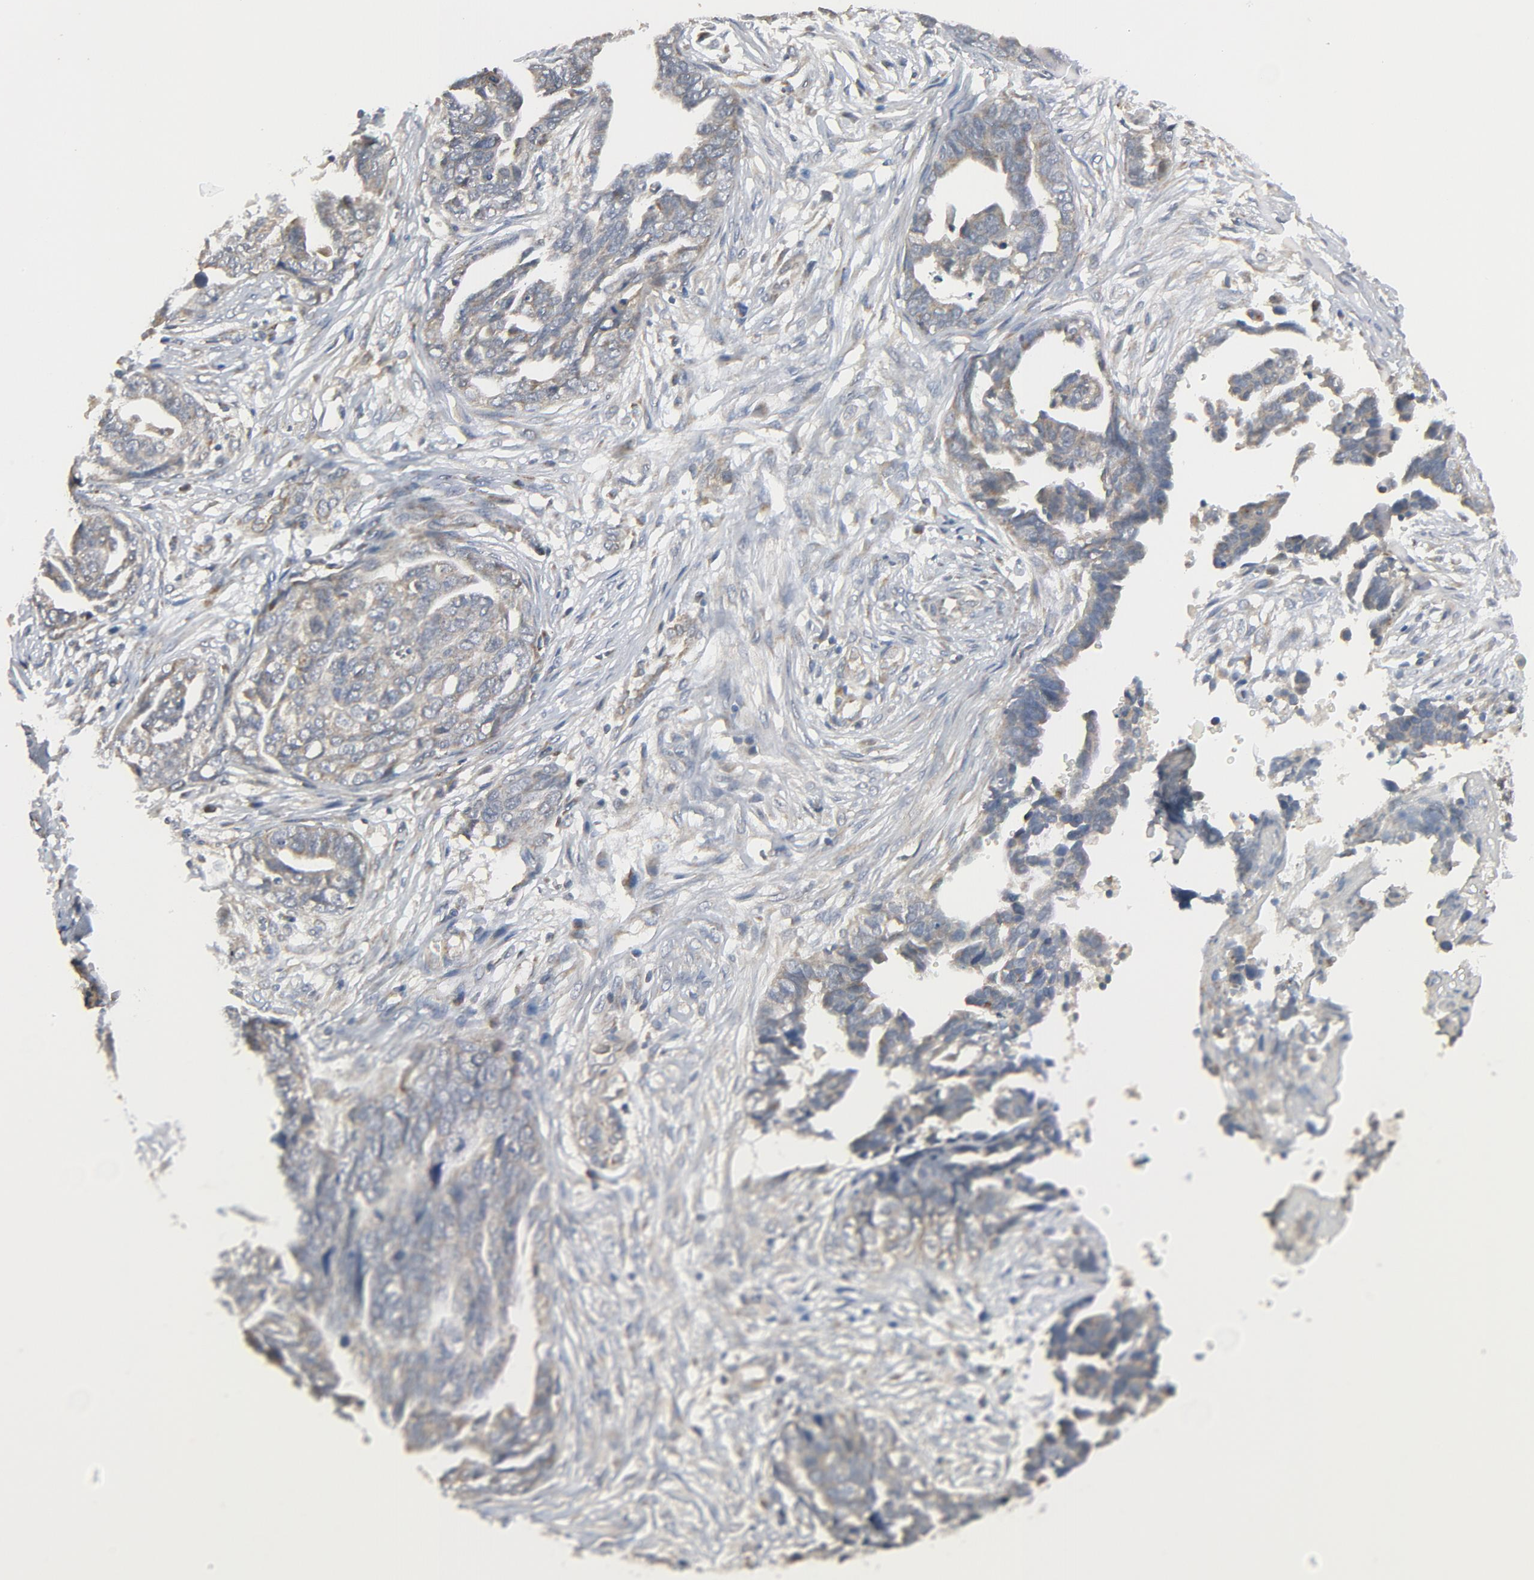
{"staining": {"intensity": "weak", "quantity": ">75%", "location": "cytoplasmic/membranous"}, "tissue": "ovarian cancer", "cell_type": "Tumor cells", "image_type": "cancer", "snomed": [{"axis": "morphology", "description": "Normal tissue, NOS"}, {"axis": "morphology", "description": "Cystadenocarcinoma, serous, NOS"}, {"axis": "topography", "description": "Fallopian tube"}, {"axis": "topography", "description": "Ovary"}], "caption": "A brown stain shows weak cytoplasmic/membranous staining of a protein in human ovarian cancer tumor cells. (DAB IHC with brightfield microscopy, high magnification).", "gene": "C14orf119", "patient": {"sex": "female", "age": 56}}